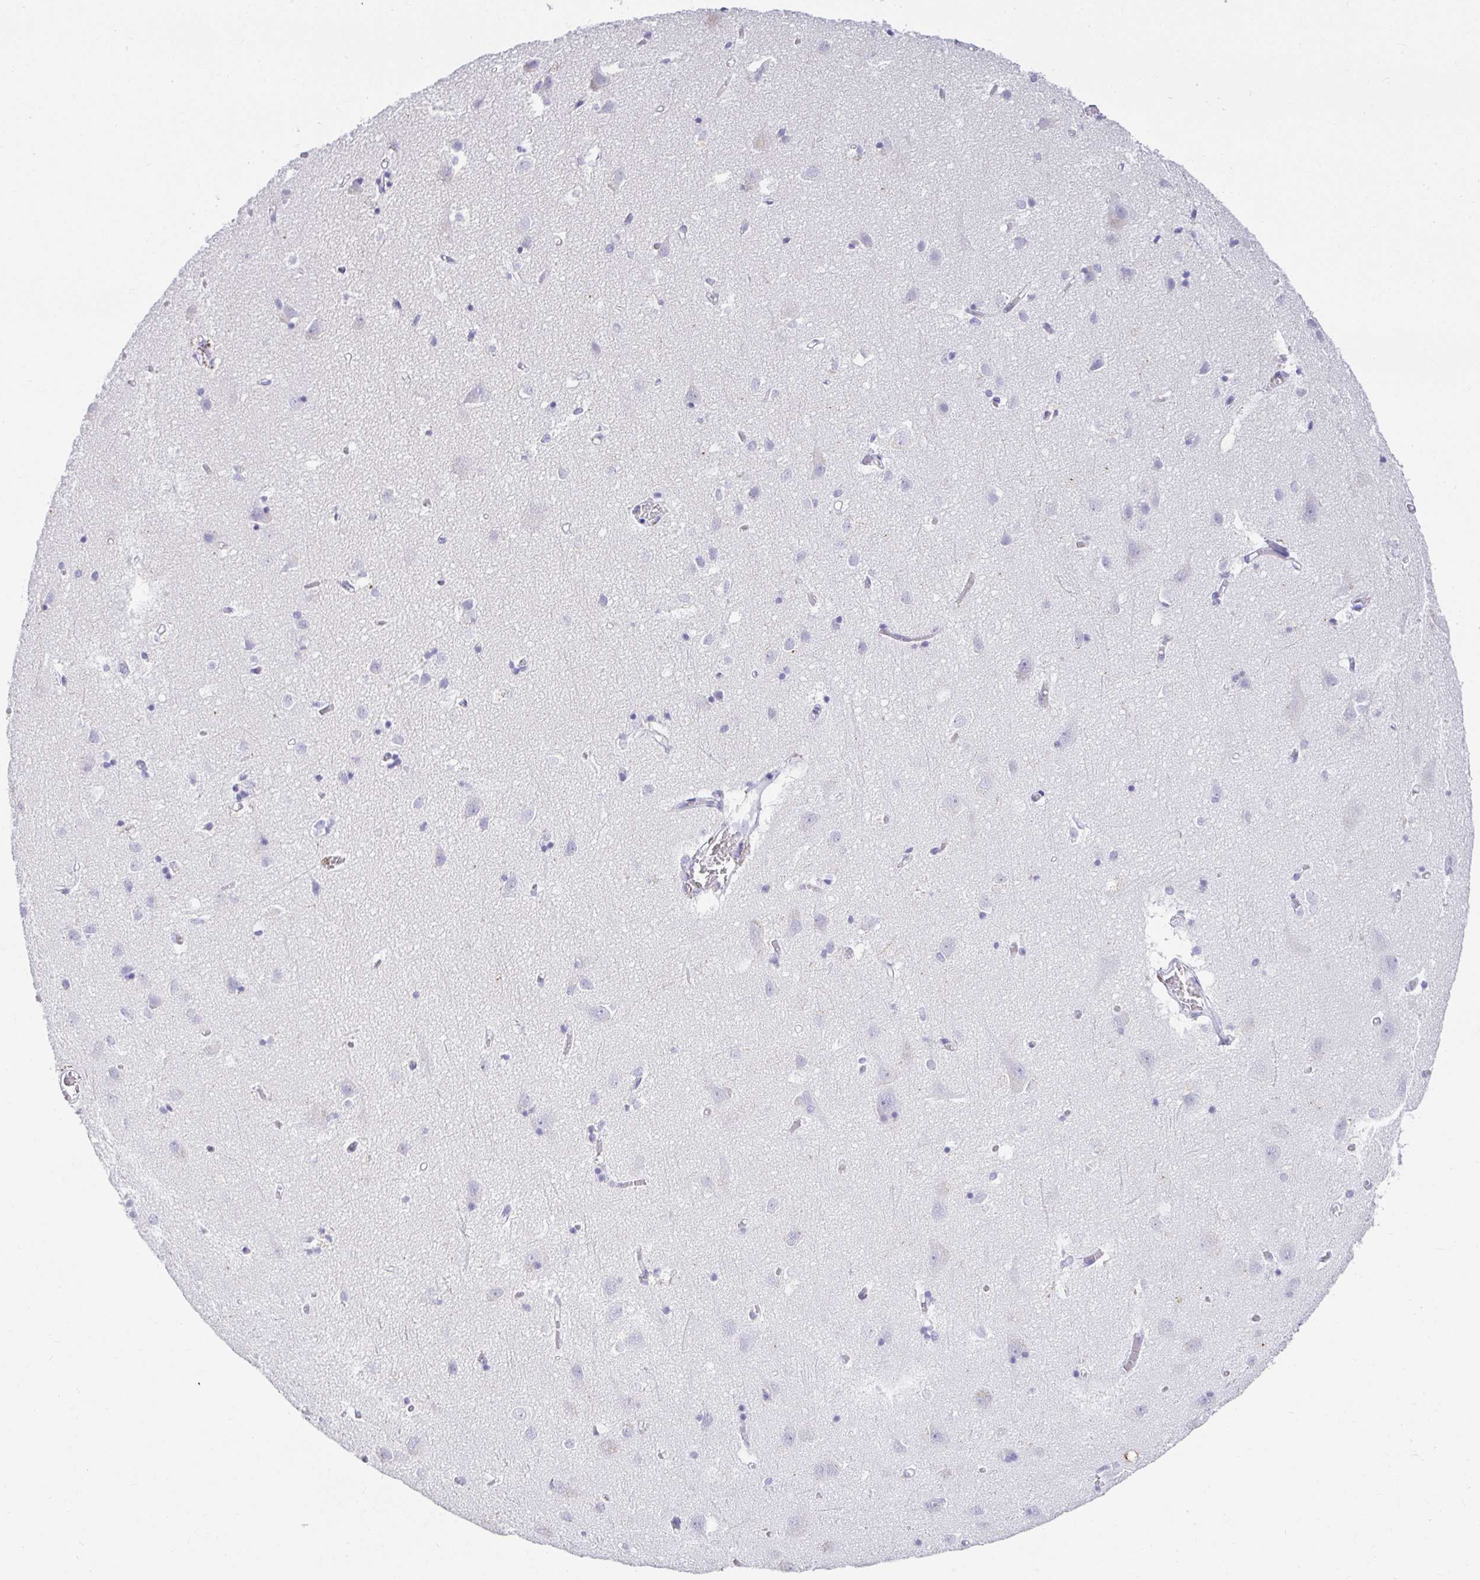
{"staining": {"intensity": "negative", "quantity": "none", "location": "none"}, "tissue": "cerebral cortex", "cell_type": "Endothelial cells", "image_type": "normal", "snomed": [{"axis": "morphology", "description": "Normal tissue, NOS"}, {"axis": "topography", "description": "Cerebral cortex"}], "caption": "An image of human cerebral cortex is negative for staining in endothelial cells. (DAB (3,3'-diaminobenzidine) immunohistochemistry (IHC) with hematoxylin counter stain).", "gene": "CHAT", "patient": {"sex": "male", "age": 70}}